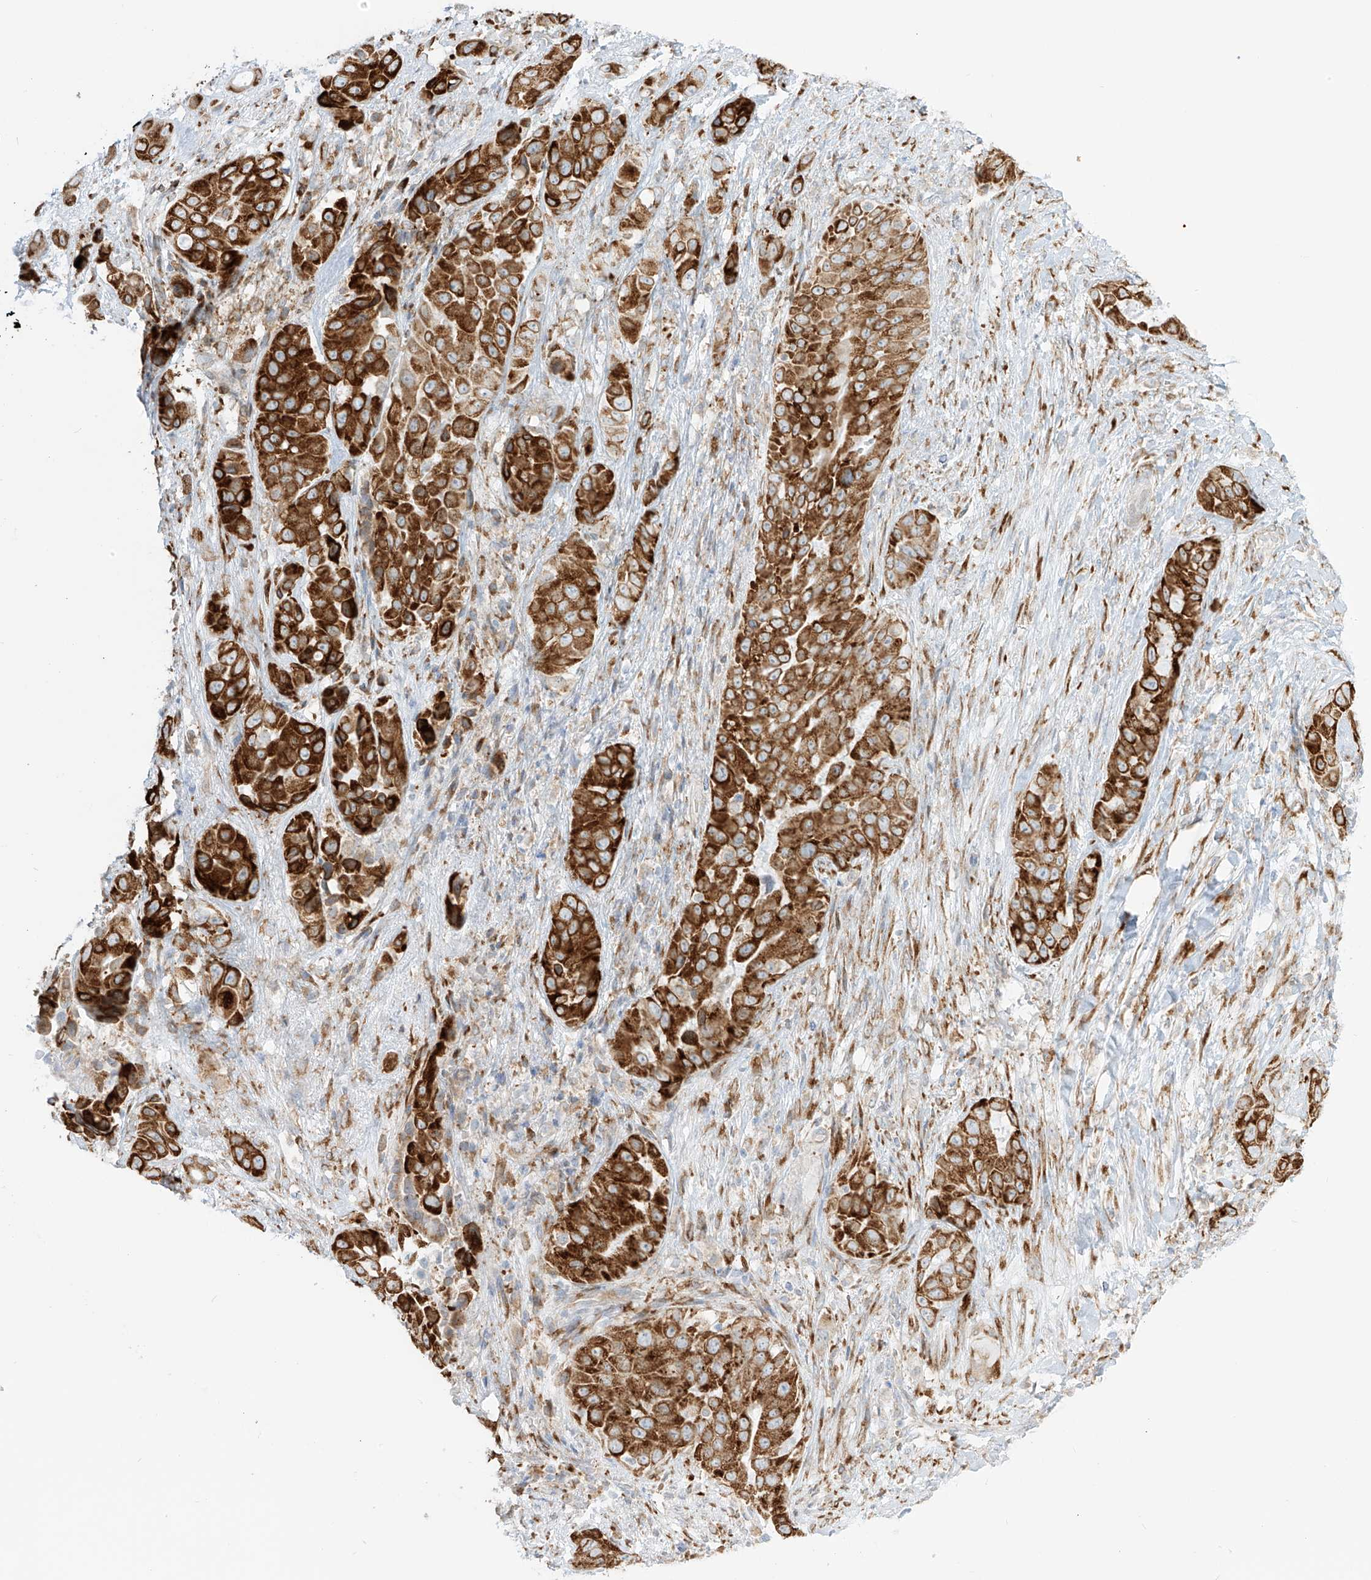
{"staining": {"intensity": "strong", "quantity": ">75%", "location": "cytoplasmic/membranous"}, "tissue": "liver cancer", "cell_type": "Tumor cells", "image_type": "cancer", "snomed": [{"axis": "morphology", "description": "Cholangiocarcinoma"}, {"axis": "topography", "description": "Liver"}], "caption": "IHC micrograph of liver cancer stained for a protein (brown), which displays high levels of strong cytoplasmic/membranous positivity in about >75% of tumor cells.", "gene": "LRRC59", "patient": {"sex": "female", "age": 52}}